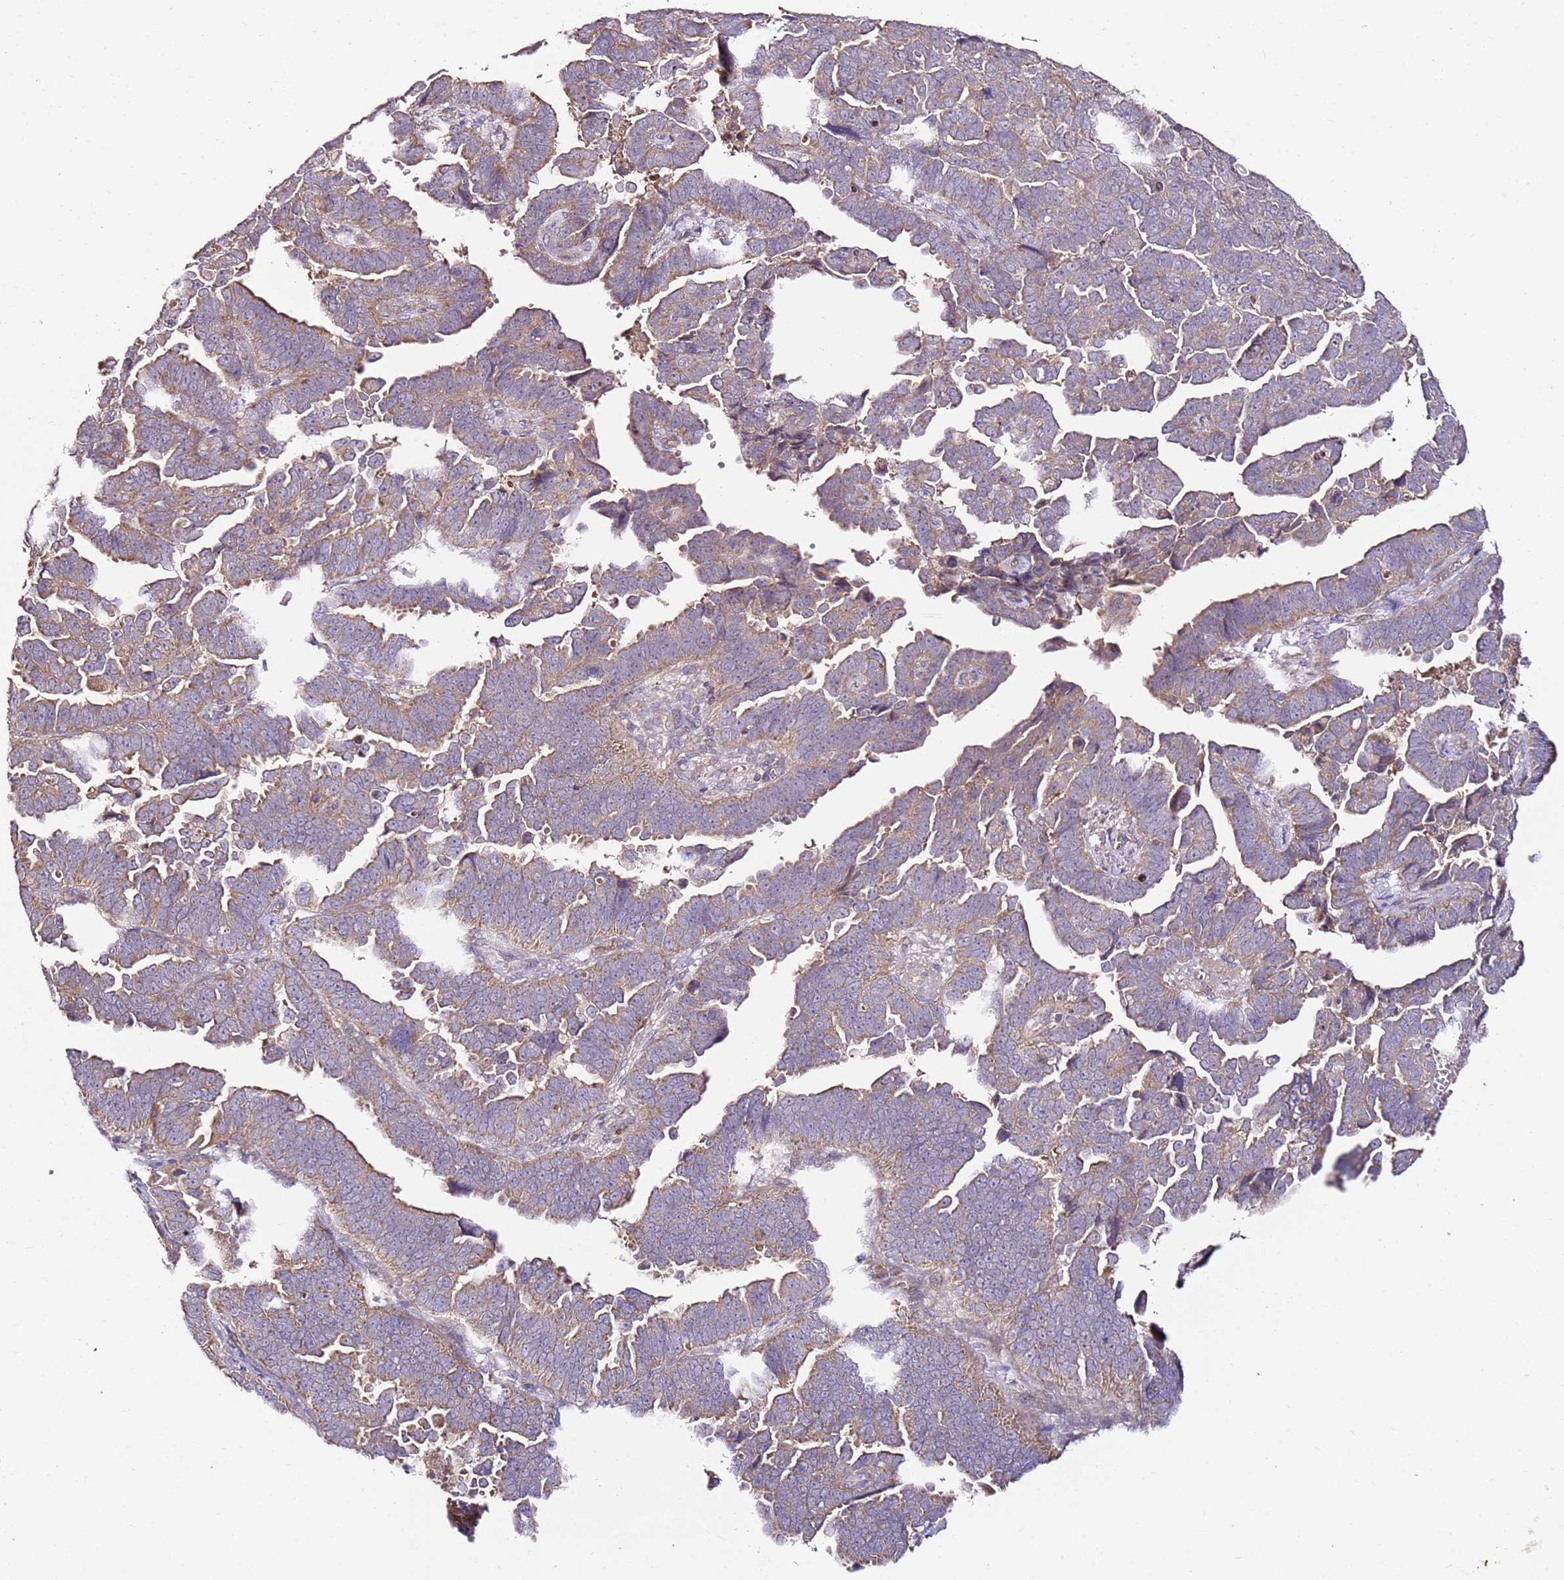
{"staining": {"intensity": "weak", "quantity": ">75%", "location": "cytoplasmic/membranous"}, "tissue": "endometrial cancer", "cell_type": "Tumor cells", "image_type": "cancer", "snomed": [{"axis": "morphology", "description": "Adenocarcinoma, NOS"}, {"axis": "topography", "description": "Endometrium"}], "caption": "Human adenocarcinoma (endometrial) stained with a brown dye exhibits weak cytoplasmic/membranous positive positivity in approximately >75% of tumor cells.", "gene": "KRTAP21-3", "patient": {"sex": "female", "age": 75}}